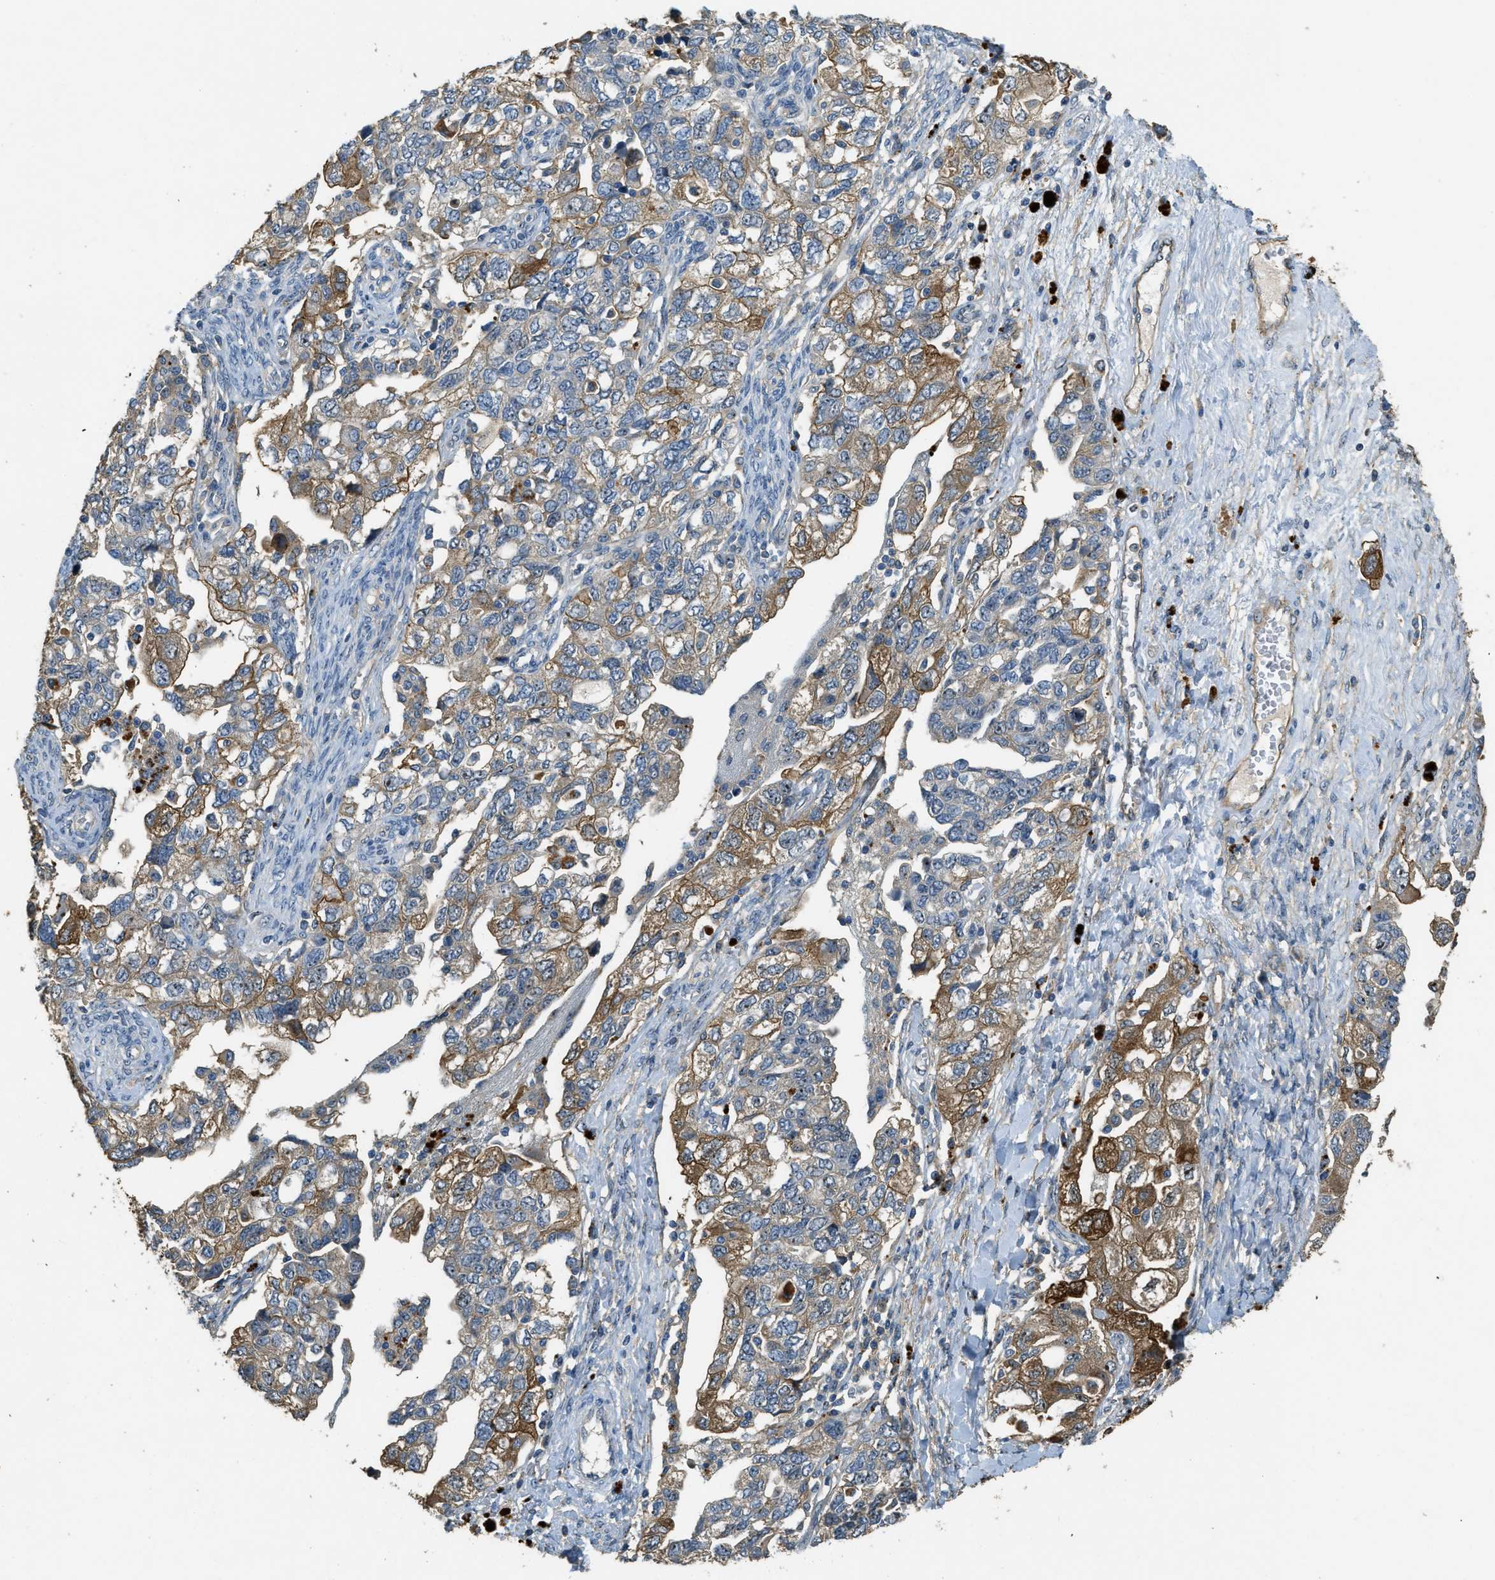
{"staining": {"intensity": "moderate", "quantity": "25%-75%", "location": "cytoplasmic/membranous"}, "tissue": "ovarian cancer", "cell_type": "Tumor cells", "image_type": "cancer", "snomed": [{"axis": "morphology", "description": "Carcinoma, NOS"}, {"axis": "morphology", "description": "Cystadenocarcinoma, serous, NOS"}, {"axis": "topography", "description": "Ovary"}], "caption": "Immunohistochemistry (IHC) (DAB (3,3'-diaminobenzidine)) staining of carcinoma (ovarian) displays moderate cytoplasmic/membranous protein staining in about 25%-75% of tumor cells.", "gene": "OSMR", "patient": {"sex": "female", "age": 69}}